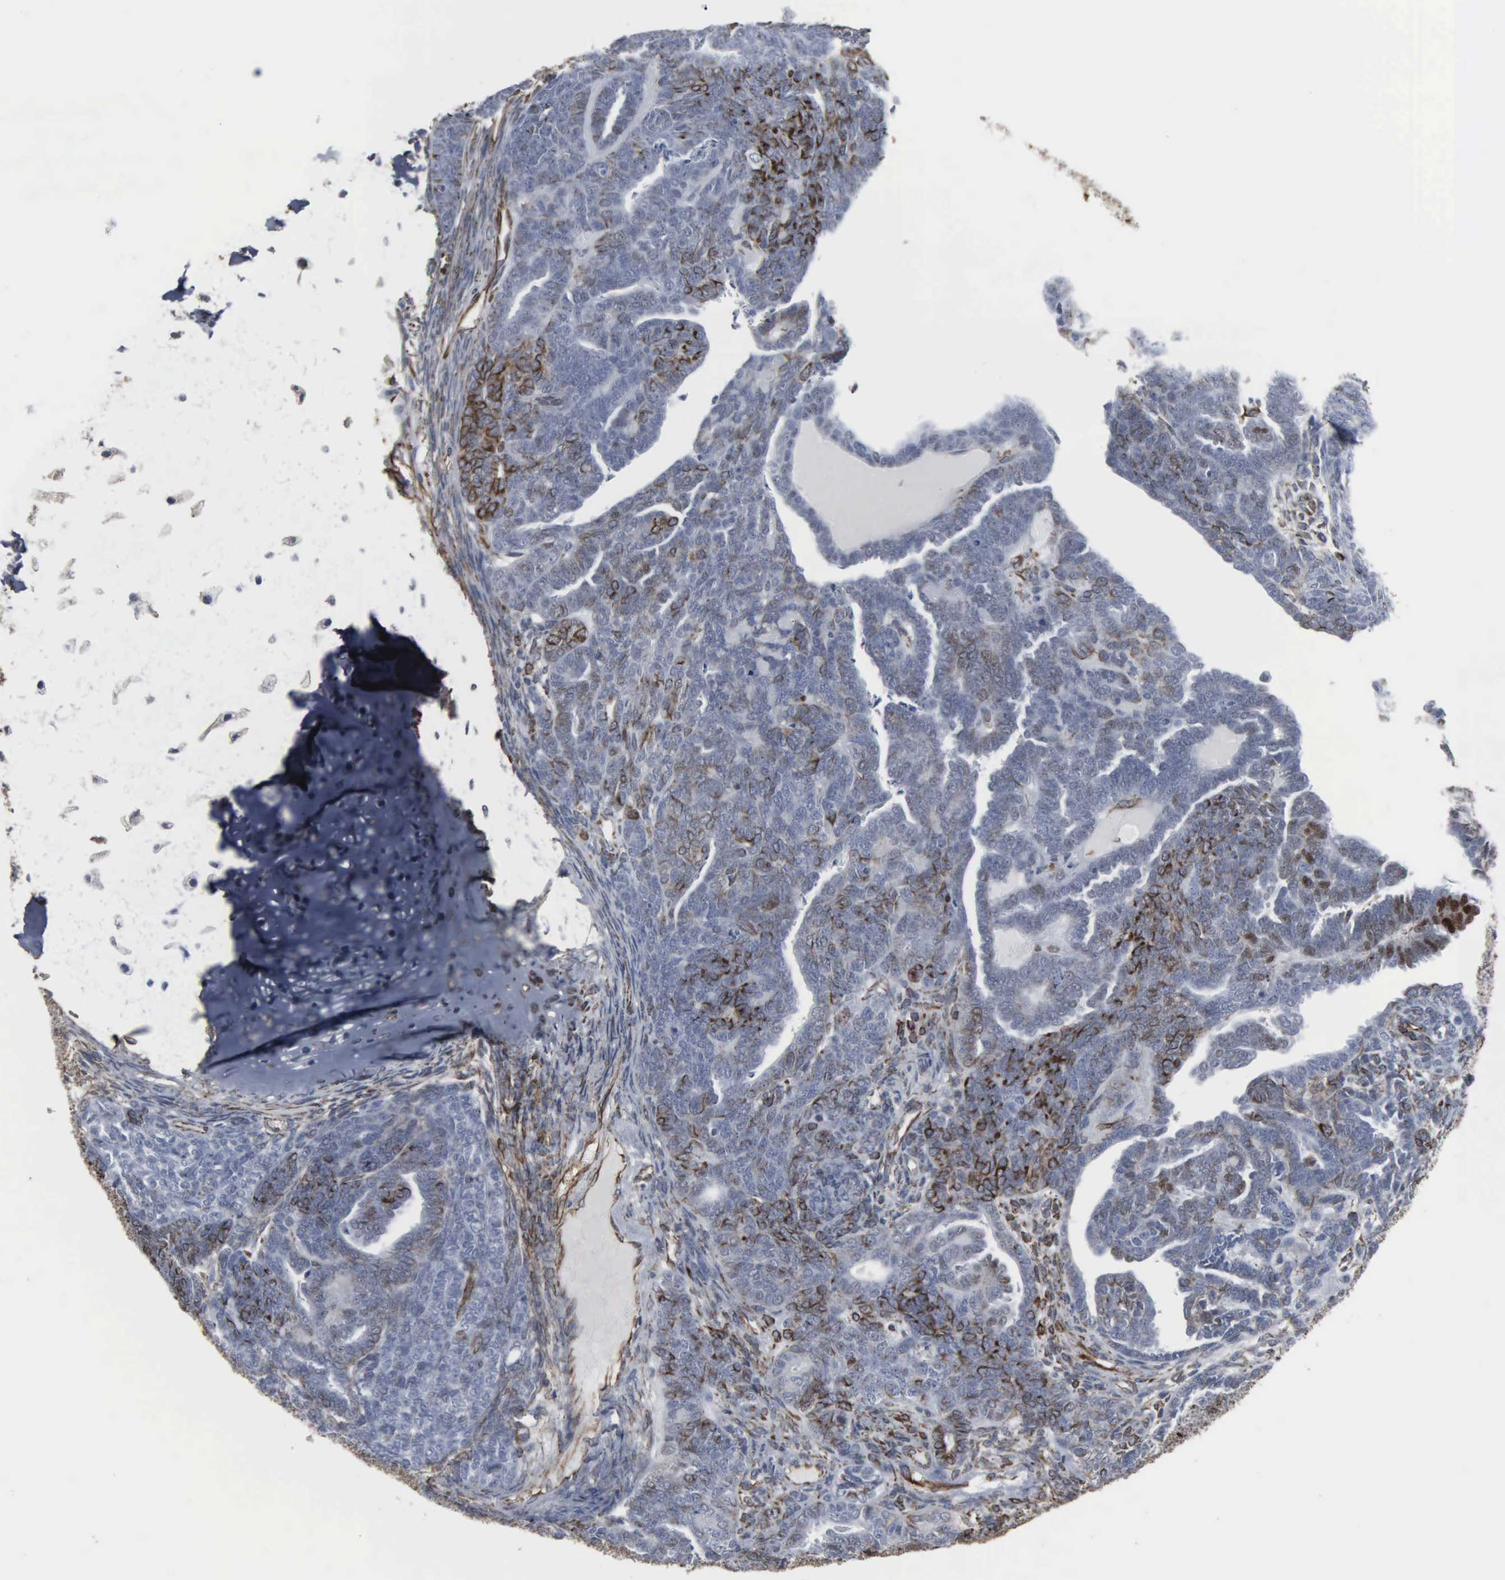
{"staining": {"intensity": "moderate", "quantity": "<25%", "location": "cytoplasmic/membranous,nuclear"}, "tissue": "endometrial cancer", "cell_type": "Tumor cells", "image_type": "cancer", "snomed": [{"axis": "morphology", "description": "Neoplasm, malignant, NOS"}, {"axis": "topography", "description": "Endometrium"}], "caption": "Neoplasm (malignant) (endometrial) stained with immunohistochemistry (IHC) demonstrates moderate cytoplasmic/membranous and nuclear expression in approximately <25% of tumor cells.", "gene": "CCNE1", "patient": {"sex": "female", "age": 74}}